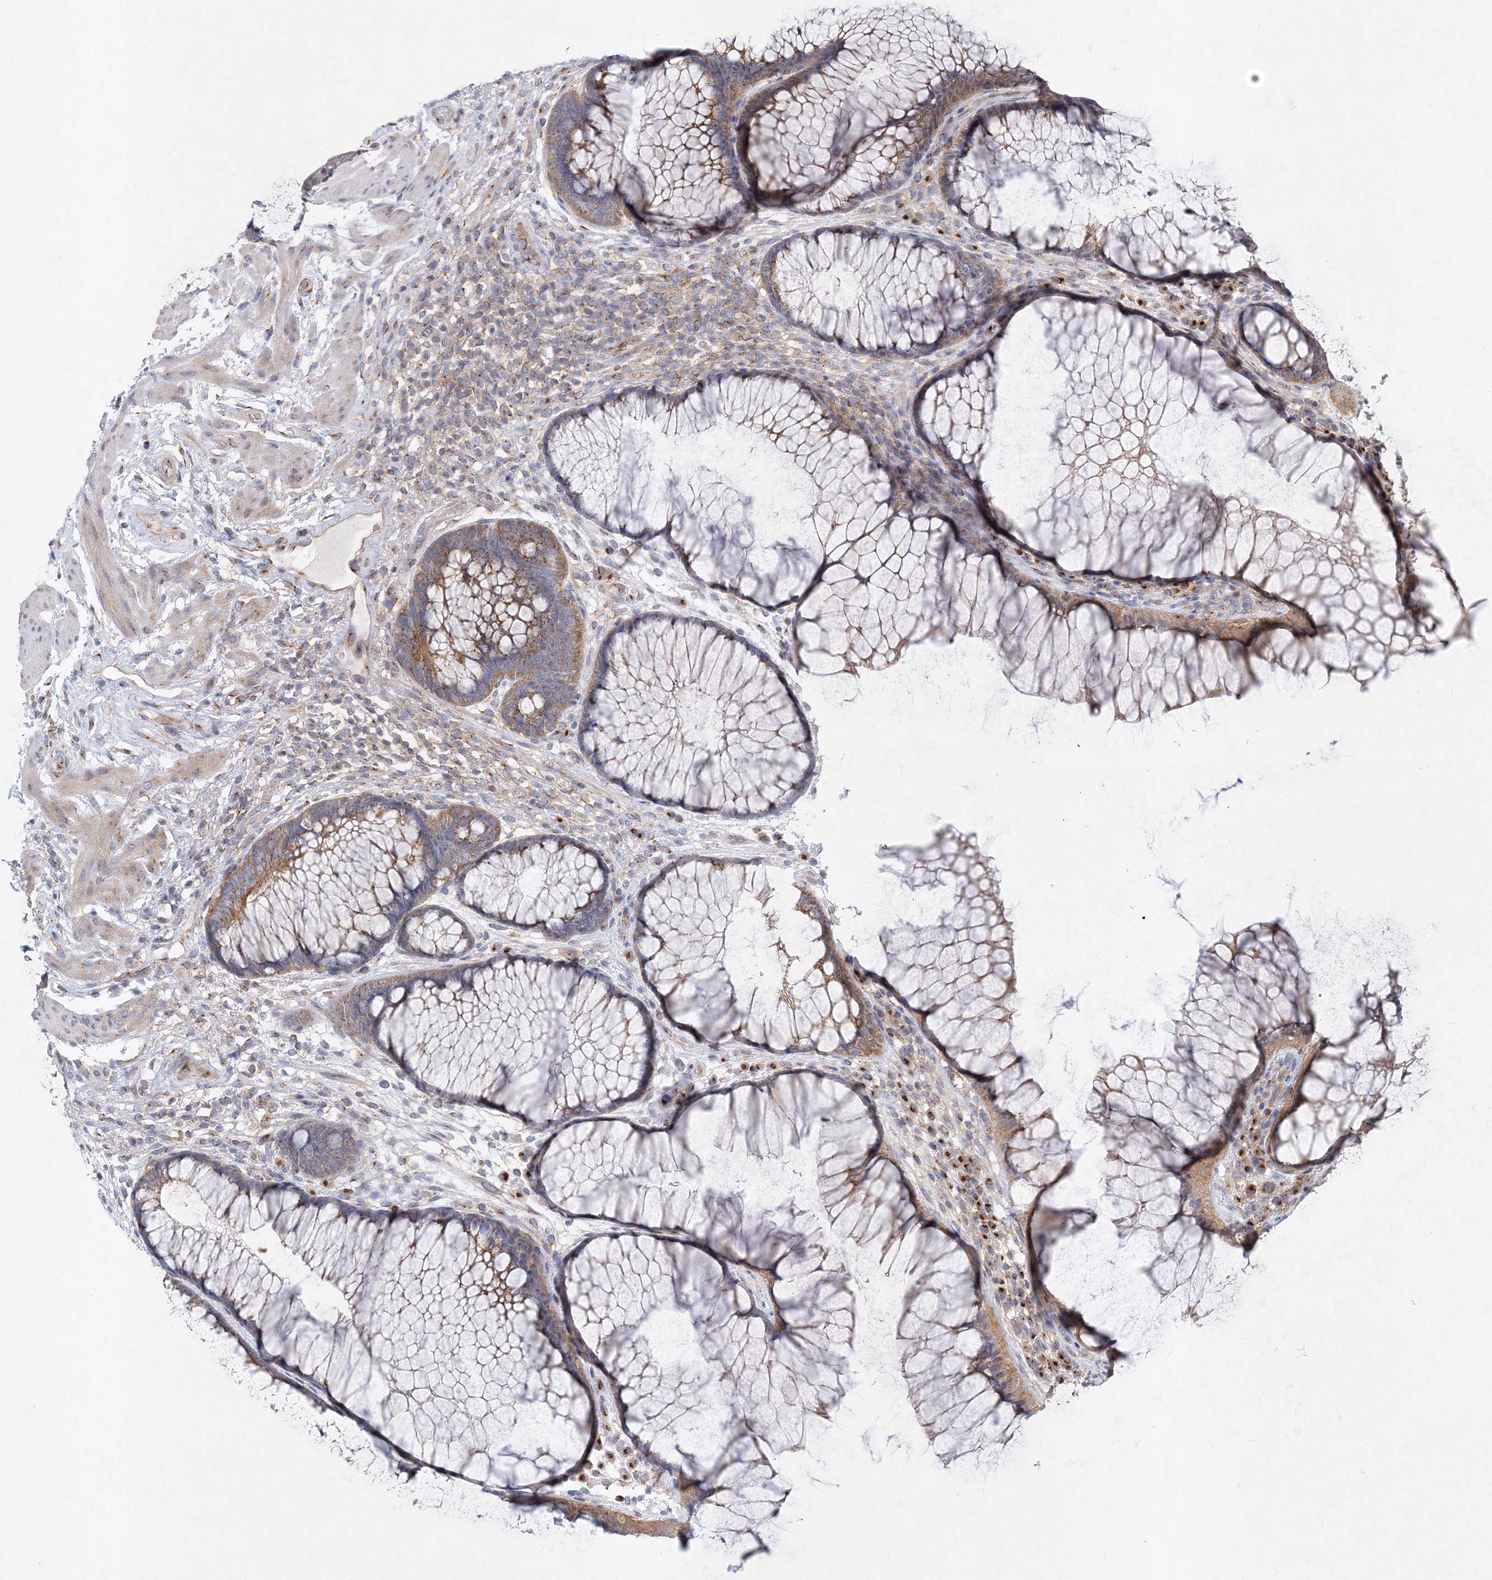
{"staining": {"intensity": "moderate", "quantity": ">75%", "location": "cytoplasmic/membranous"}, "tissue": "rectum", "cell_type": "Glandular cells", "image_type": "normal", "snomed": [{"axis": "morphology", "description": "Normal tissue, NOS"}, {"axis": "topography", "description": "Rectum"}], "caption": "Immunohistochemistry photomicrograph of benign rectum stained for a protein (brown), which displays medium levels of moderate cytoplasmic/membranous staining in approximately >75% of glandular cells.", "gene": "SEC23IP", "patient": {"sex": "male", "age": 51}}